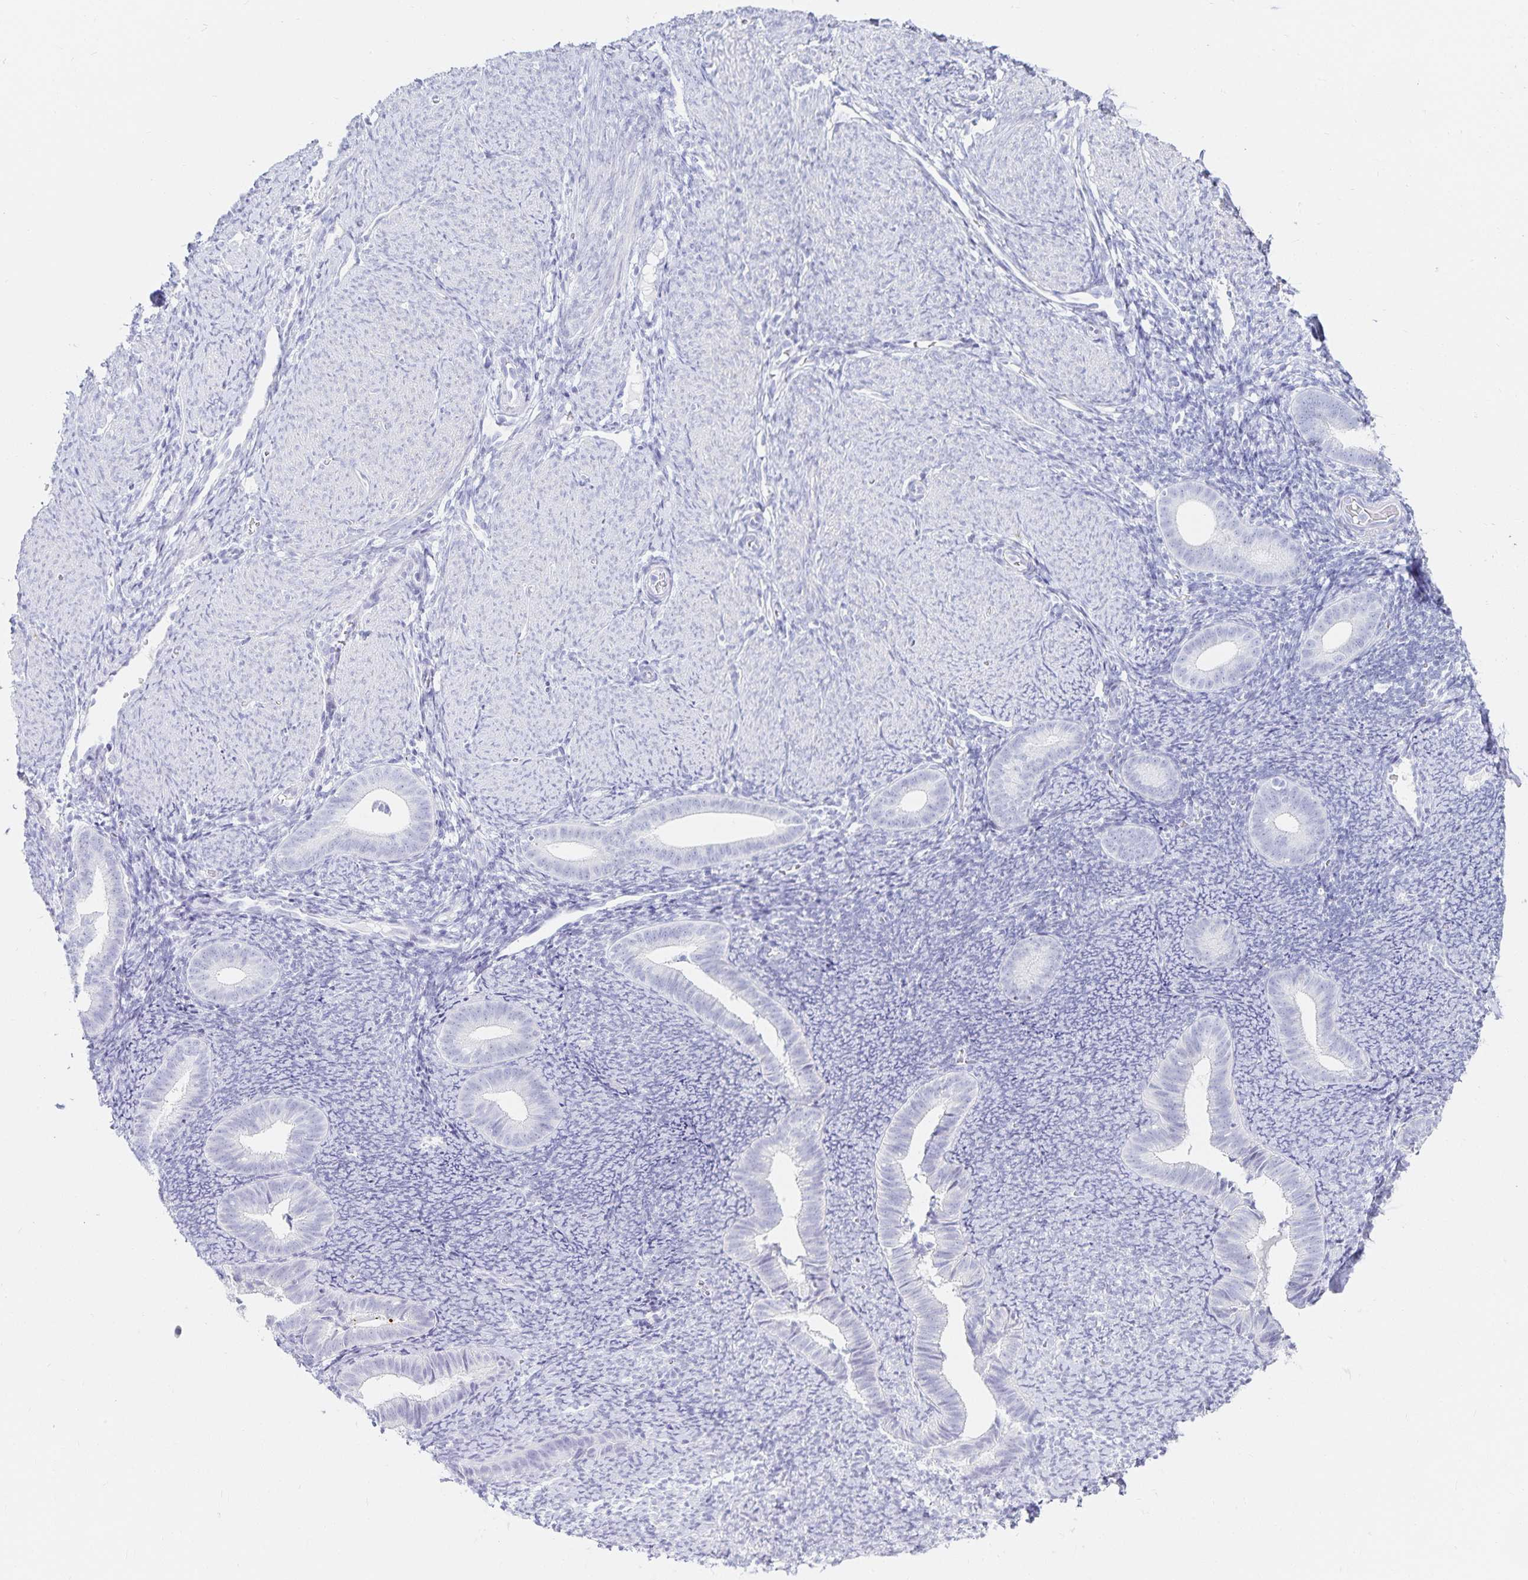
{"staining": {"intensity": "negative", "quantity": "none", "location": "none"}, "tissue": "endometrium", "cell_type": "Cells in endometrial stroma", "image_type": "normal", "snomed": [{"axis": "morphology", "description": "Normal tissue, NOS"}, {"axis": "topography", "description": "Endometrium"}], "caption": "A micrograph of endometrium stained for a protein exhibits no brown staining in cells in endometrial stroma. The staining was performed using DAB to visualize the protein expression in brown, while the nuclei were stained in blue with hematoxylin (Magnification: 20x).", "gene": "GP2", "patient": {"sex": "female", "age": 39}}